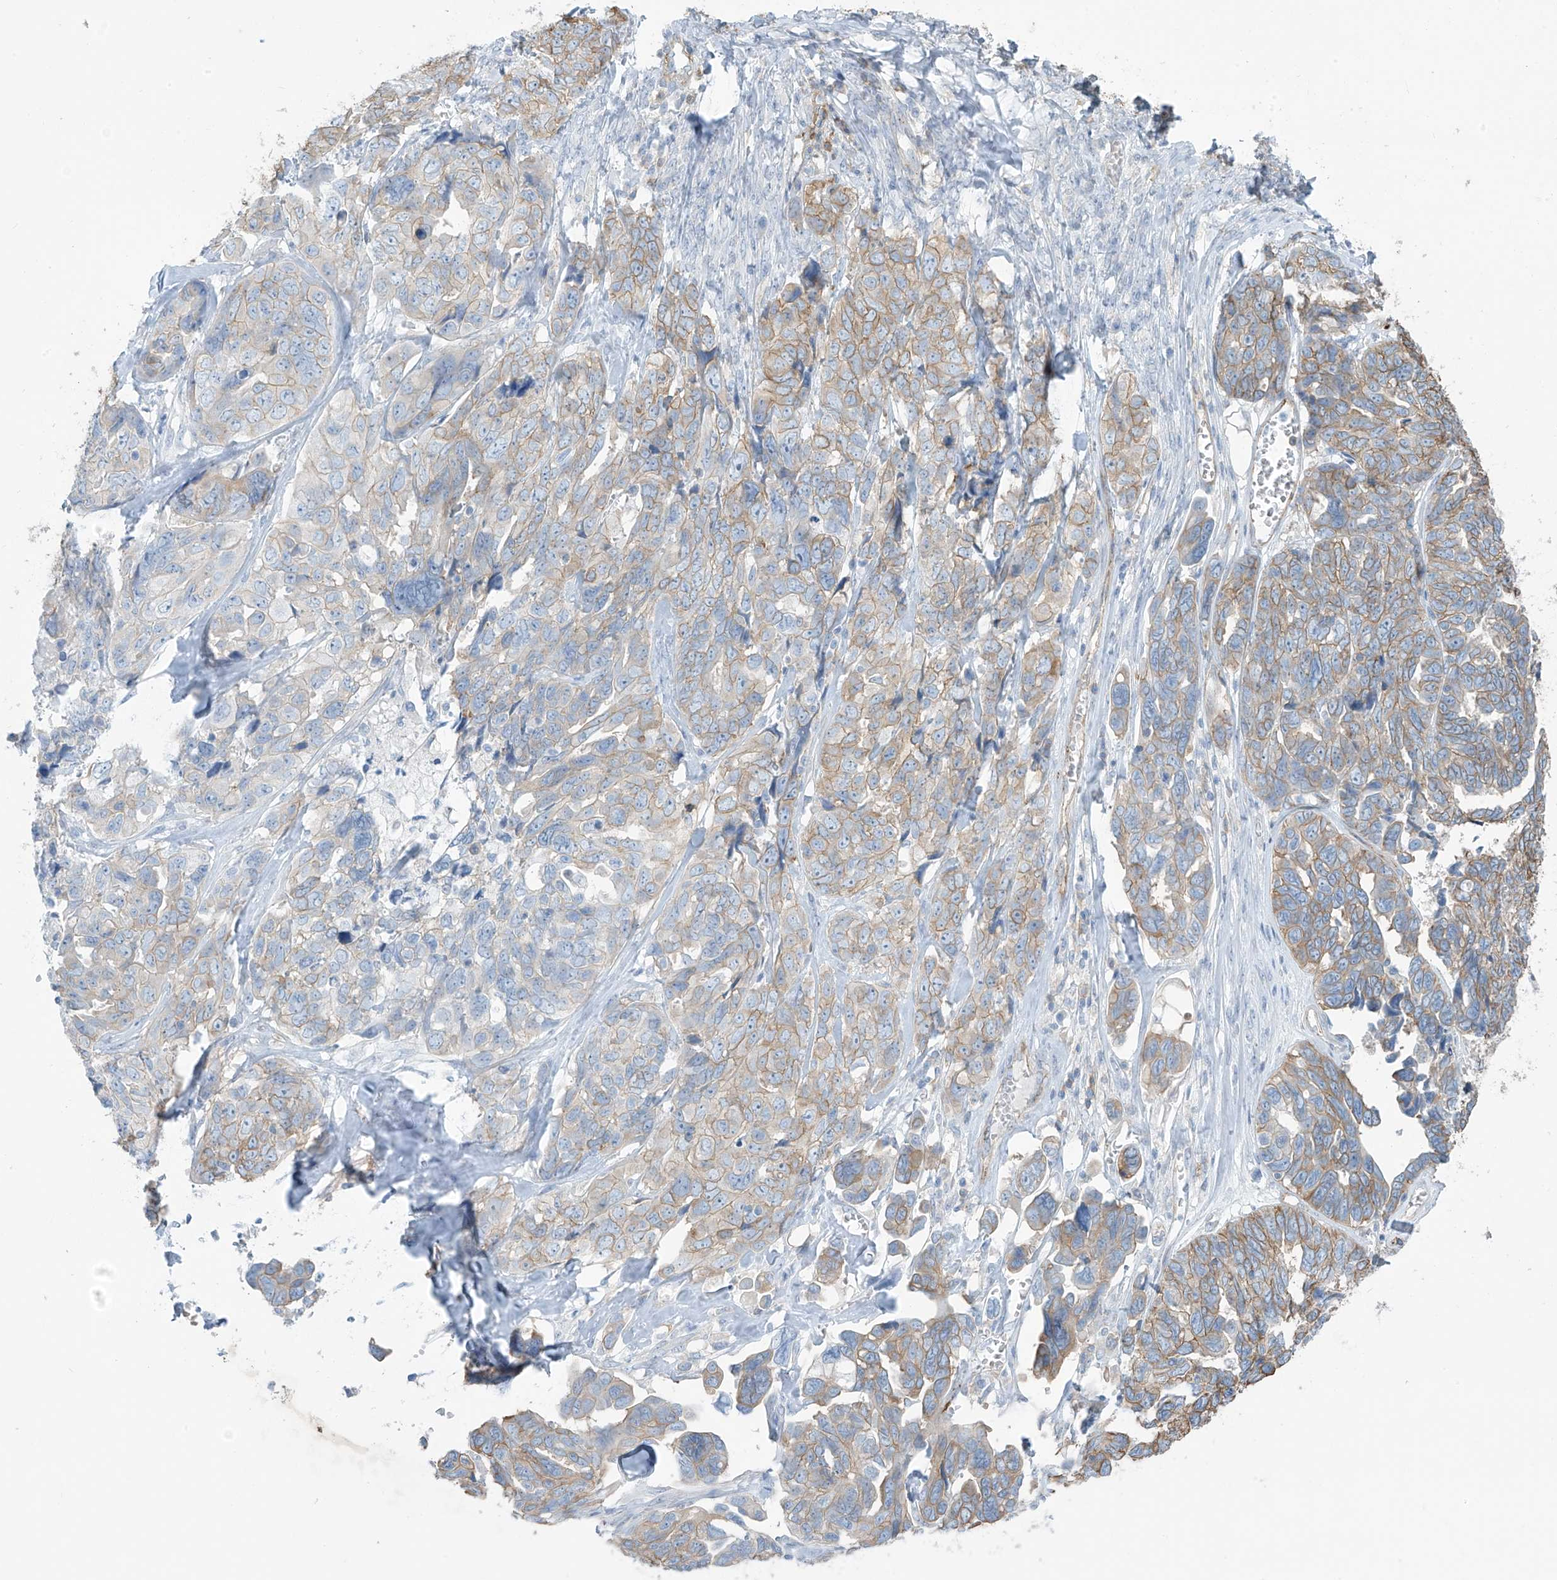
{"staining": {"intensity": "moderate", "quantity": "25%-75%", "location": "cytoplasmic/membranous"}, "tissue": "ovarian cancer", "cell_type": "Tumor cells", "image_type": "cancer", "snomed": [{"axis": "morphology", "description": "Cystadenocarcinoma, serous, NOS"}, {"axis": "topography", "description": "Ovary"}], "caption": "Brown immunohistochemical staining in ovarian serous cystadenocarcinoma displays moderate cytoplasmic/membranous expression in approximately 25%-75% of tumor cells. The staining was performed using DAB, with brown indicating positive protein expression. Nuclei are stained blue with hematoxylin.", "gene": "ZNF846", "patient": {"sex": "female", "age": 79}}